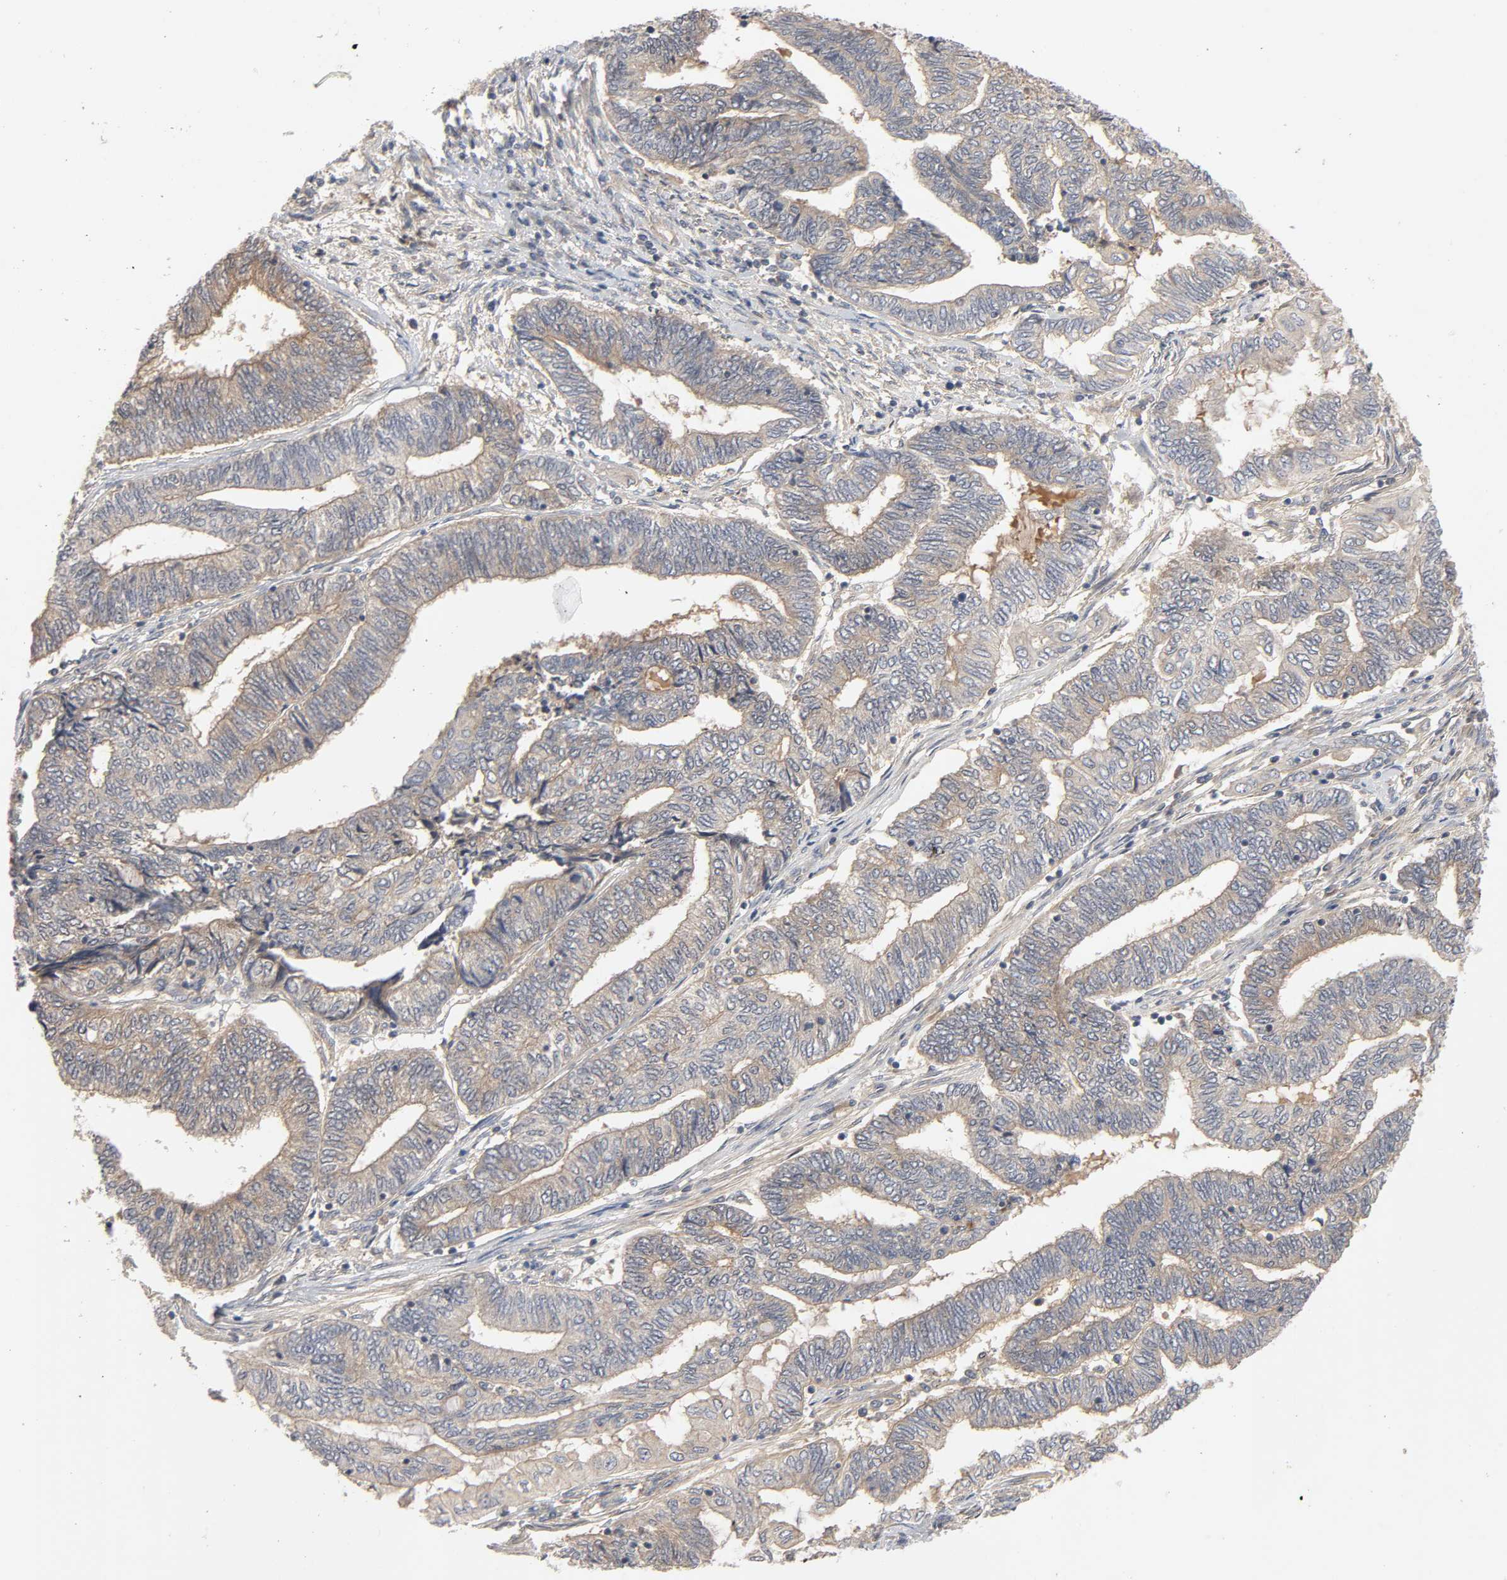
{"staining": {"intensity": "moderate", "quantity": ">75%", "location": "cytoplasmic/membranous"}, "tissue": "endometrial cancer", "cell_type": "Tumor cells", "image_type": "cancer", "snomed": [{"axis": "morphology", "description": "Adenocarcinoma, NOS"}, {"axis": "topography", "description": "Uterus"}, {"axis": "topography", "description": "Endometrium"}], "caption": "Protein expression analysis of endometrial cancer reveals moderate cytoplasmic/membranous expression in approximately >75% of tumor cells. Using DAB (brown) and hematoxylin (blue) stains, captured at high magnification using brightfield microscopy.", "gene": "CPB2", "patient": {"sex": "female", "age": 70}}